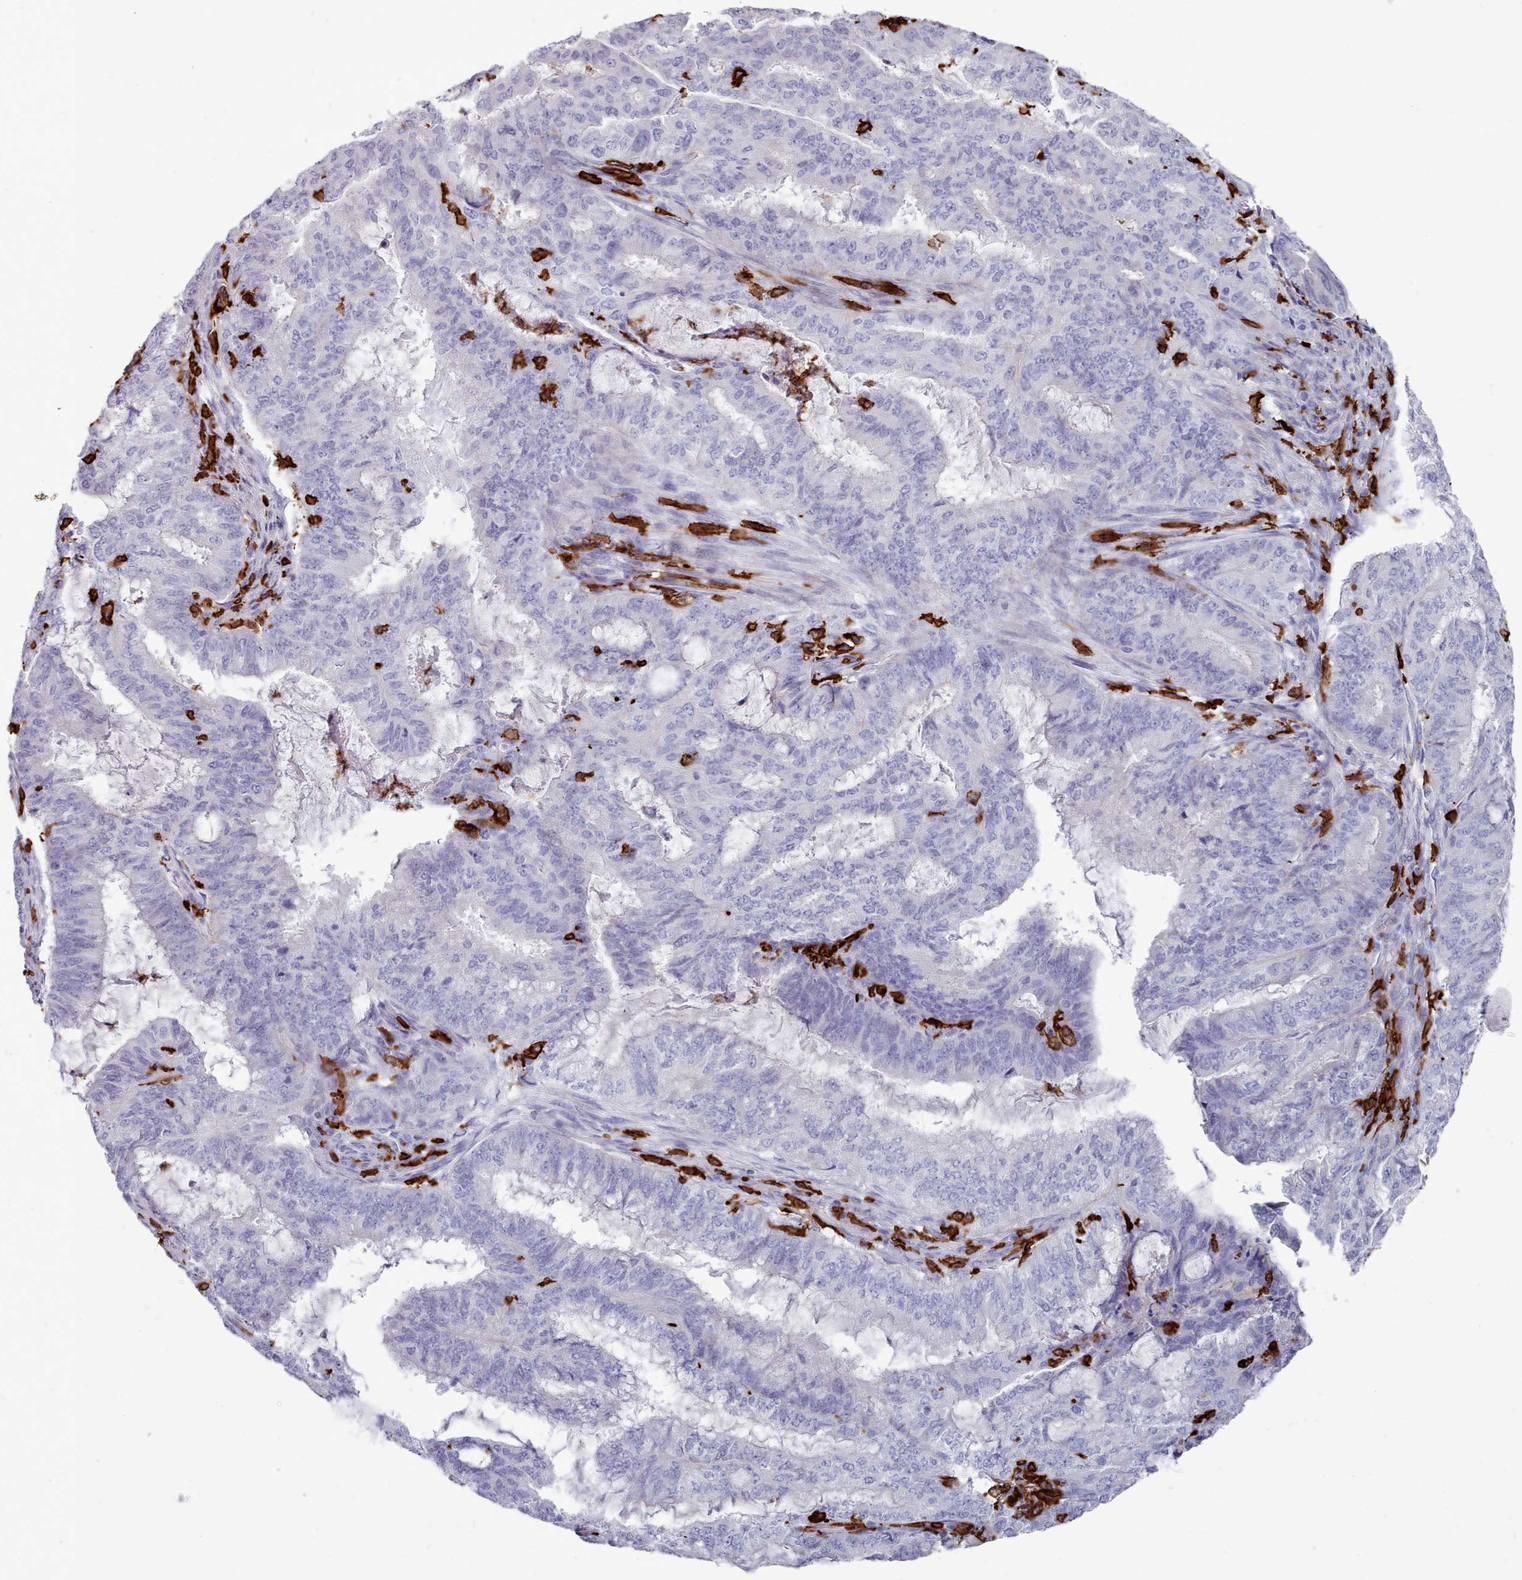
{"staining": {"intensity": "negative", "quantity": "none", "location": "none"}, "tissue": "endometrial cancer", "cell_type": "Tumor cells", "image_type": "cancer", "snomed": [{"axis": "morphology", "description": "Adenocarcinoma, NOS"}, {"axis": "topography", "description": "Endometrium"}], "caption": "This is a histopathology image of immunohistochemistry staining of endometrial adenocarcinoma, which shows no staining in tumor cells. Nuclei are stained in blue.", "gene": "AIF1", "patient": {"sex": "female", "age": 51}}